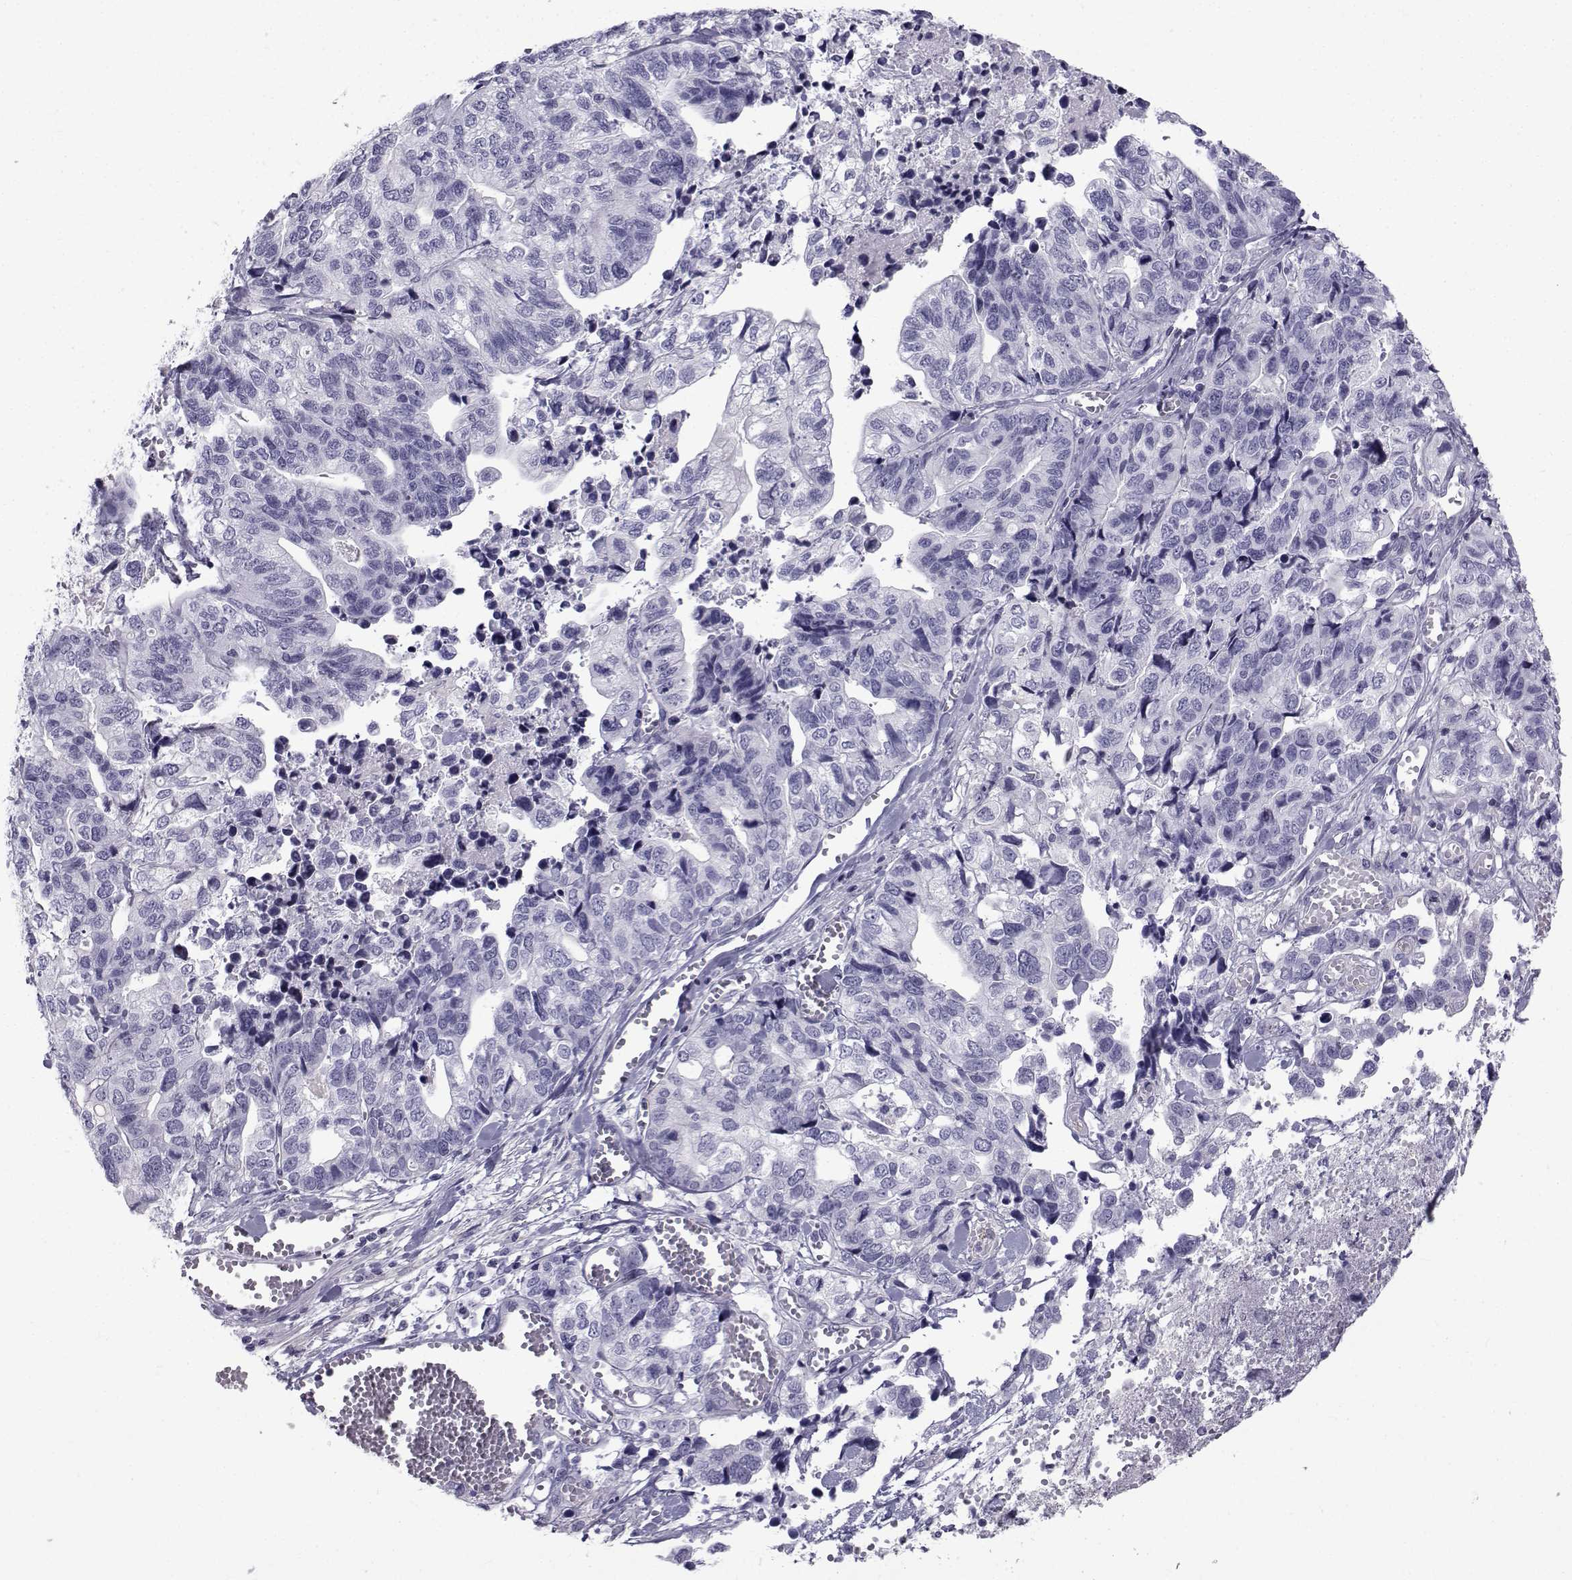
{"staining": {"intensity": "negative", "quantity": "none", "location": "none"}, "tissue": "stomach cancer", "cell_type": "Tumor cells", "image_type": "cancer", "snomed": [{"axis": "morphology", "description": "Adenocarcinoma, NOS"}, {"axis": "topography", "description": "Stomach, upper"}], "caption": "High power microscopy histopathology image of an immunohistochemistry image of stomach adenocarcinoma, revealing no significant expression in tumor cells.", "gene": "SPANXD", "patient": {"sex": "female", "age": 67}}